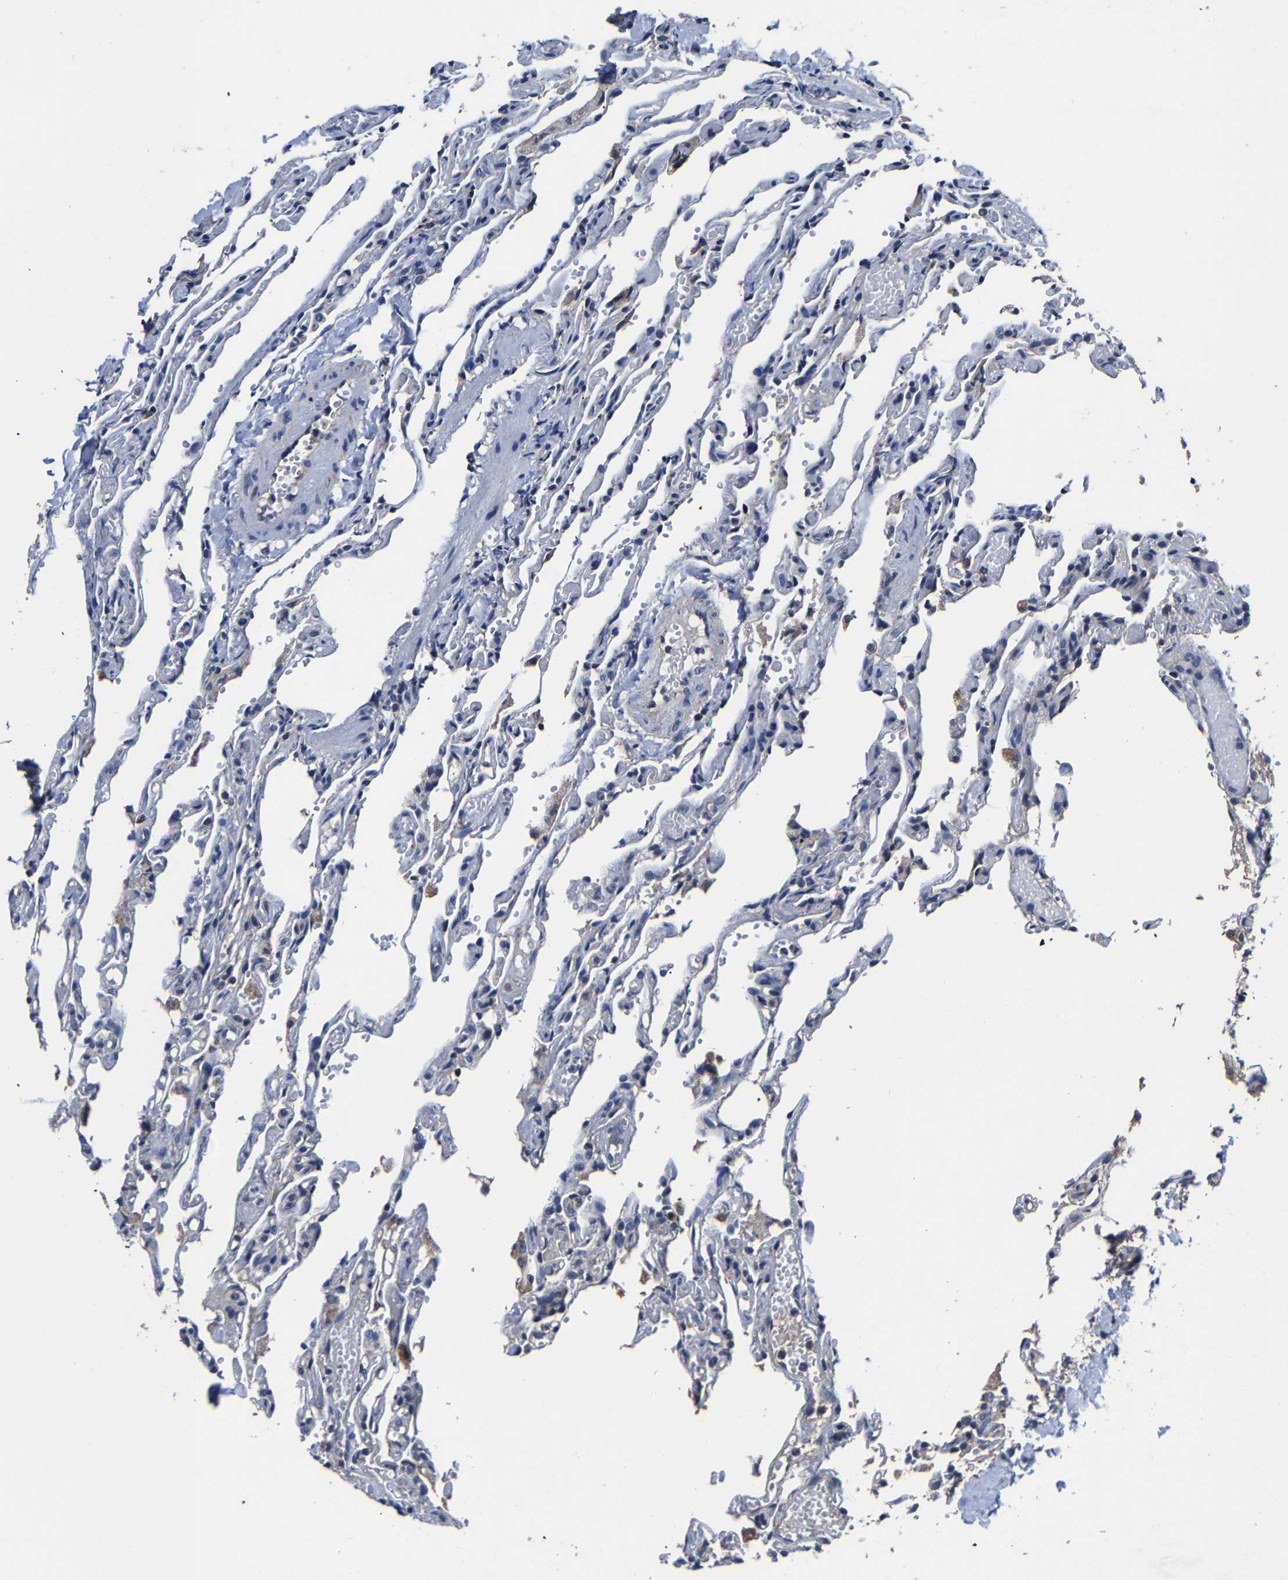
{"staining": {"intensity": "weak", "quantity": "<25%", "location": "cytoplasmic/membranous"}, "tissue": "lung", "cell_type": "Alveolar cells", "image_type": "normal", "snomed": [{"axis": "morphology", "description": "Normal tissue, NOS"}, {"axis": "topography", "description": "Lung"}], "caption": "An immunohistochemistry photomicrograph of normal lung is shown. There is no staining in alveolar cells of lung. (DAB (3,3'-diaminobenzidine) IHC, high magnification).", "gene": "ZCCHC7", "patient": {"sex": "male", "age": 21}}